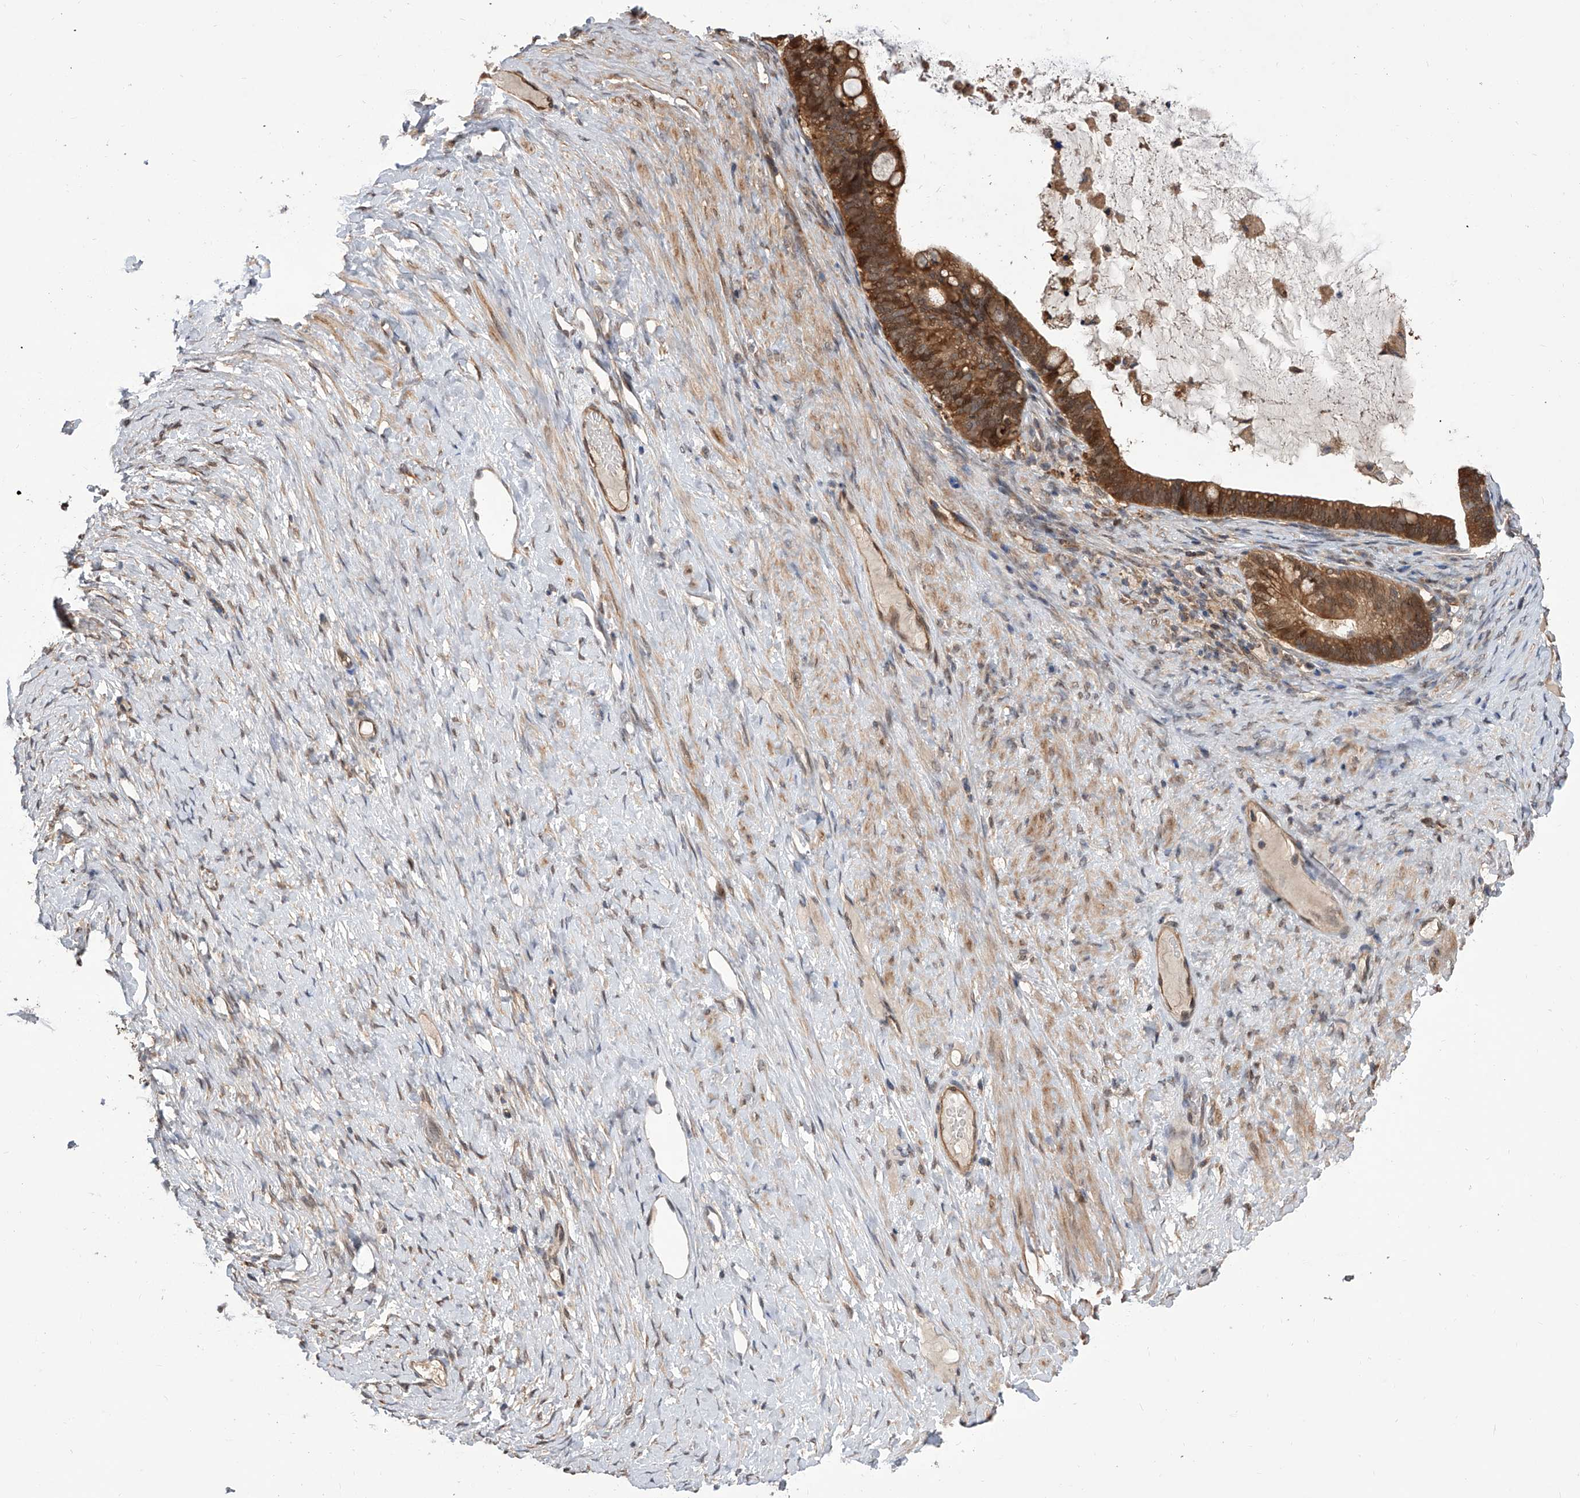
{"staining": {"intensity": "strong", "quantity": ">75%", "location": "cytoplasmic/membranous,nuclear"}, "tissue": "ovarian cancer", "cell_type": "Tumor cells", "image_type": "cancer", "snomed": [{"axis": "morphology", "description": "Cystadenocarcinoma, mucinous, NOS"}, {"axis": "topography", "description": "Ovary"}], "caption": "Immunohistochemical staining of human ovarian cancer shows strong cytoplasmic/membranous and nuclear protein expression in about >75% of tumor cells.", "gene": "GMDS", "patient": {"sex": "female", "age": 61}}